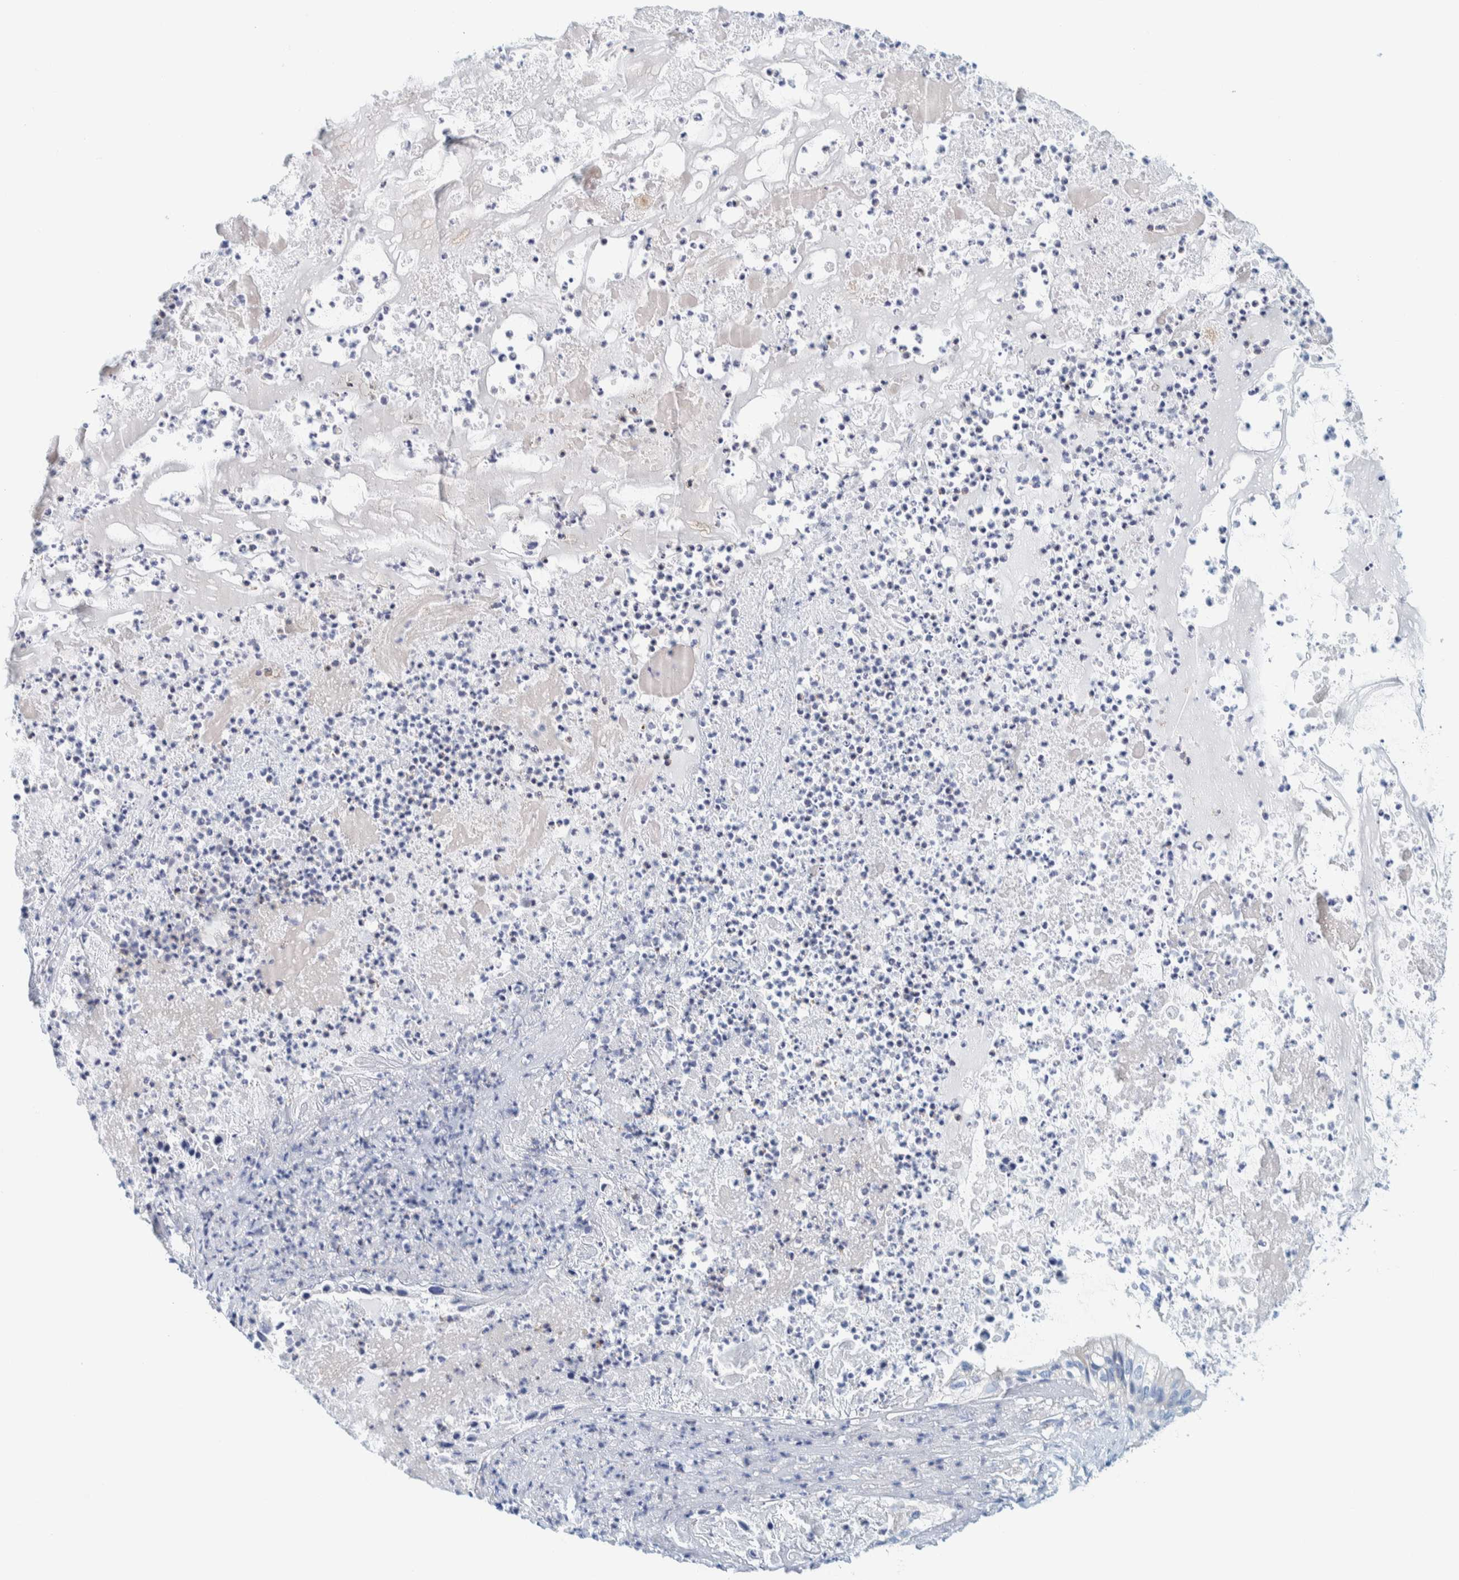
{"staining": {"intensity": "negative", "quantity": "none", "location": "none"}, "tissue": "ovarian cancer", "cell_type": "Tumor cells", "image_type": "cancer", "snomed": [{"axis": "morphology", "description": "Cystadenocarcinoma, mucinous, NOS"}, {"axis": "topography", "description": "Ovary"}], "caption": "Tumor cells show no significant staining in mucinous cystadenocarcinoma (ovarian).", "gene": "MOG", "patient": {"sex": "female", "age": 80}}